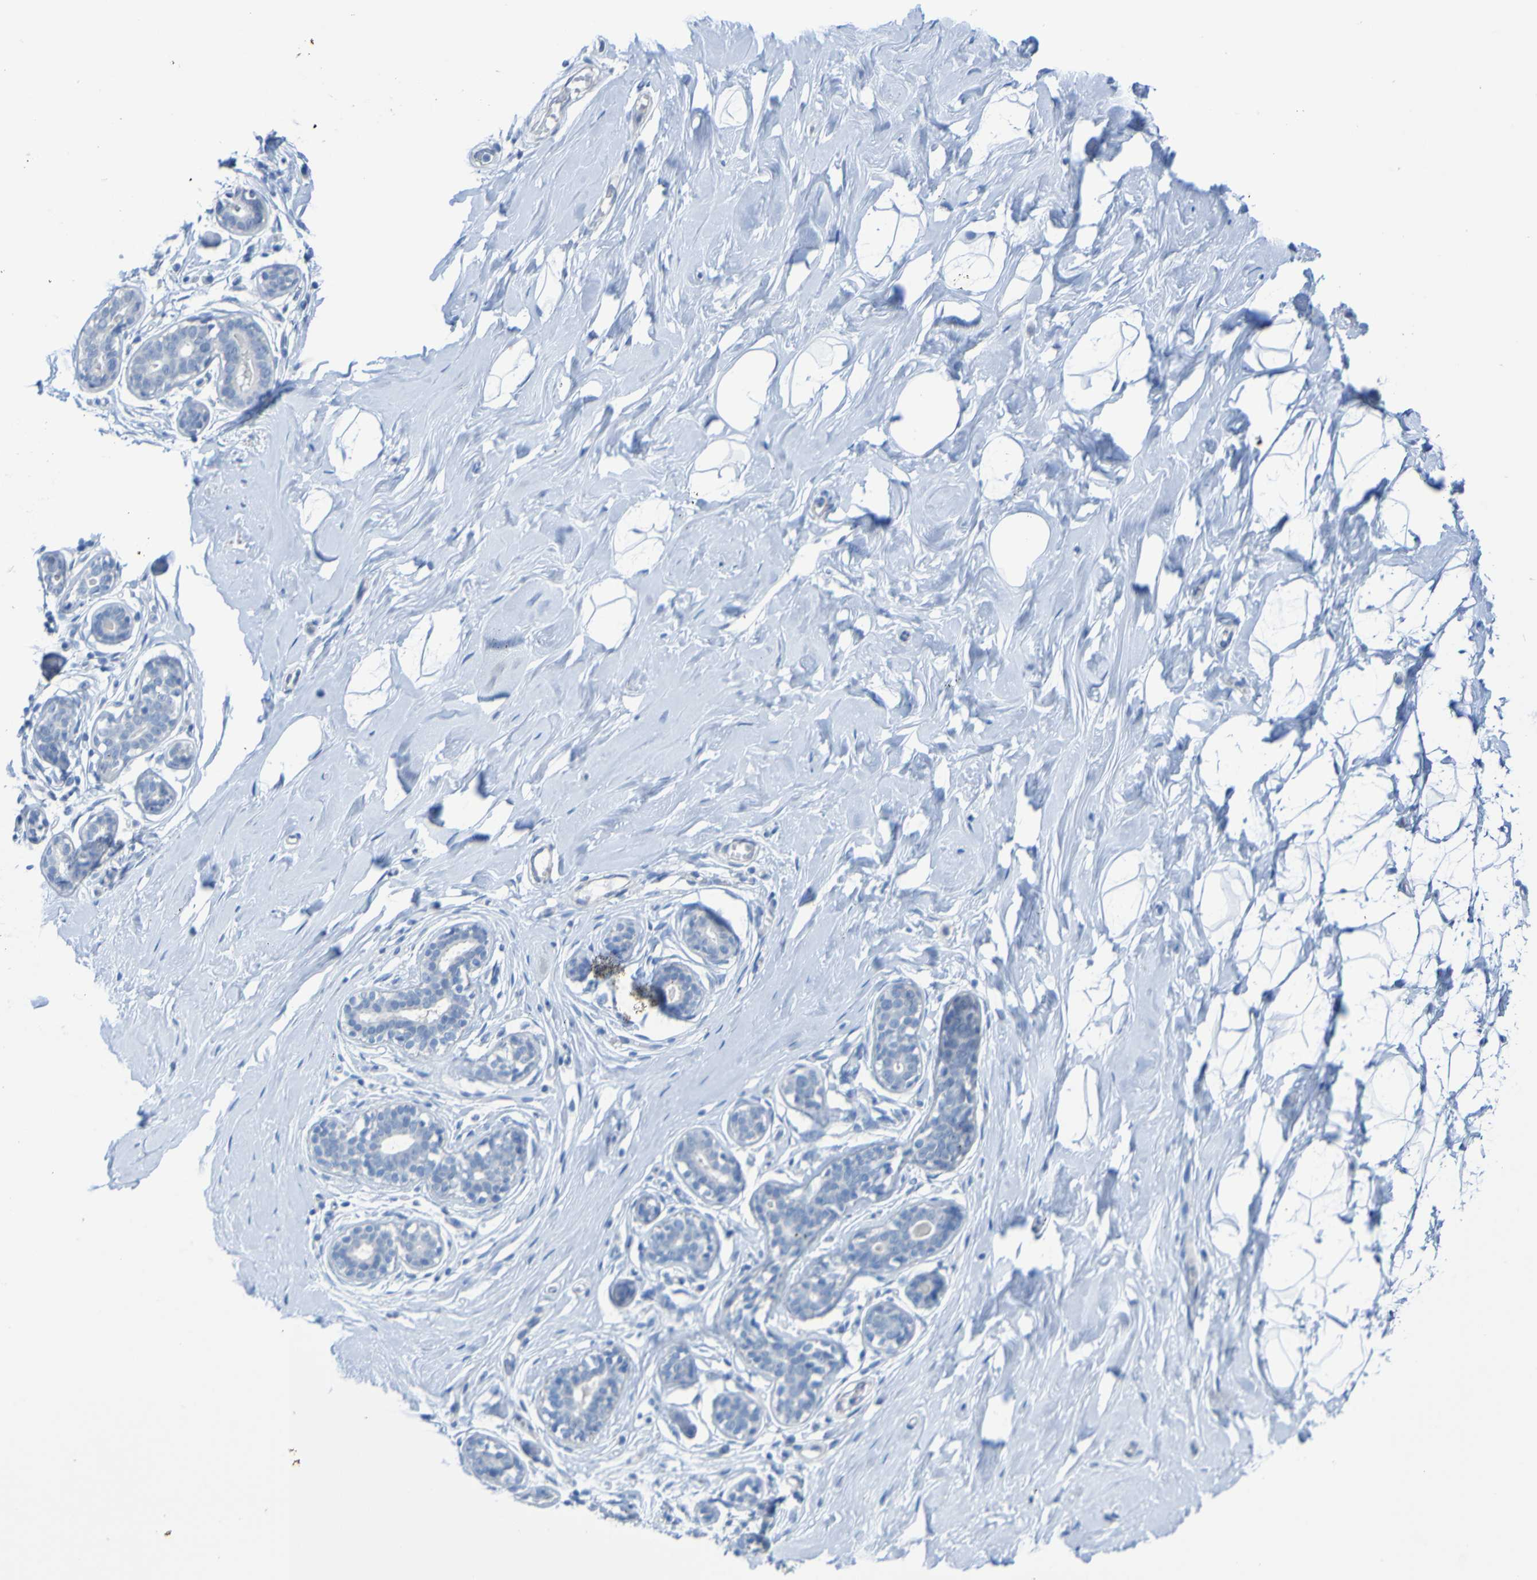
{"staining": {"intensity": "negative", "quantity": "none", "location": "none"}, "tissue": "breast", "cell_type": "Adipocytes", "image_type": "normal", "snomed": [{"axis": "morphology", "description": "Normal tissue, NOS"}, {"axis": "topography", "description": "Breast"}], "caption": "This is a micrograph of IHC staining of unremarkable breast, which shows no positivity in adipocytes.", "gene": "ACMSD", "patient": {"sex": "female", "age": 23}}